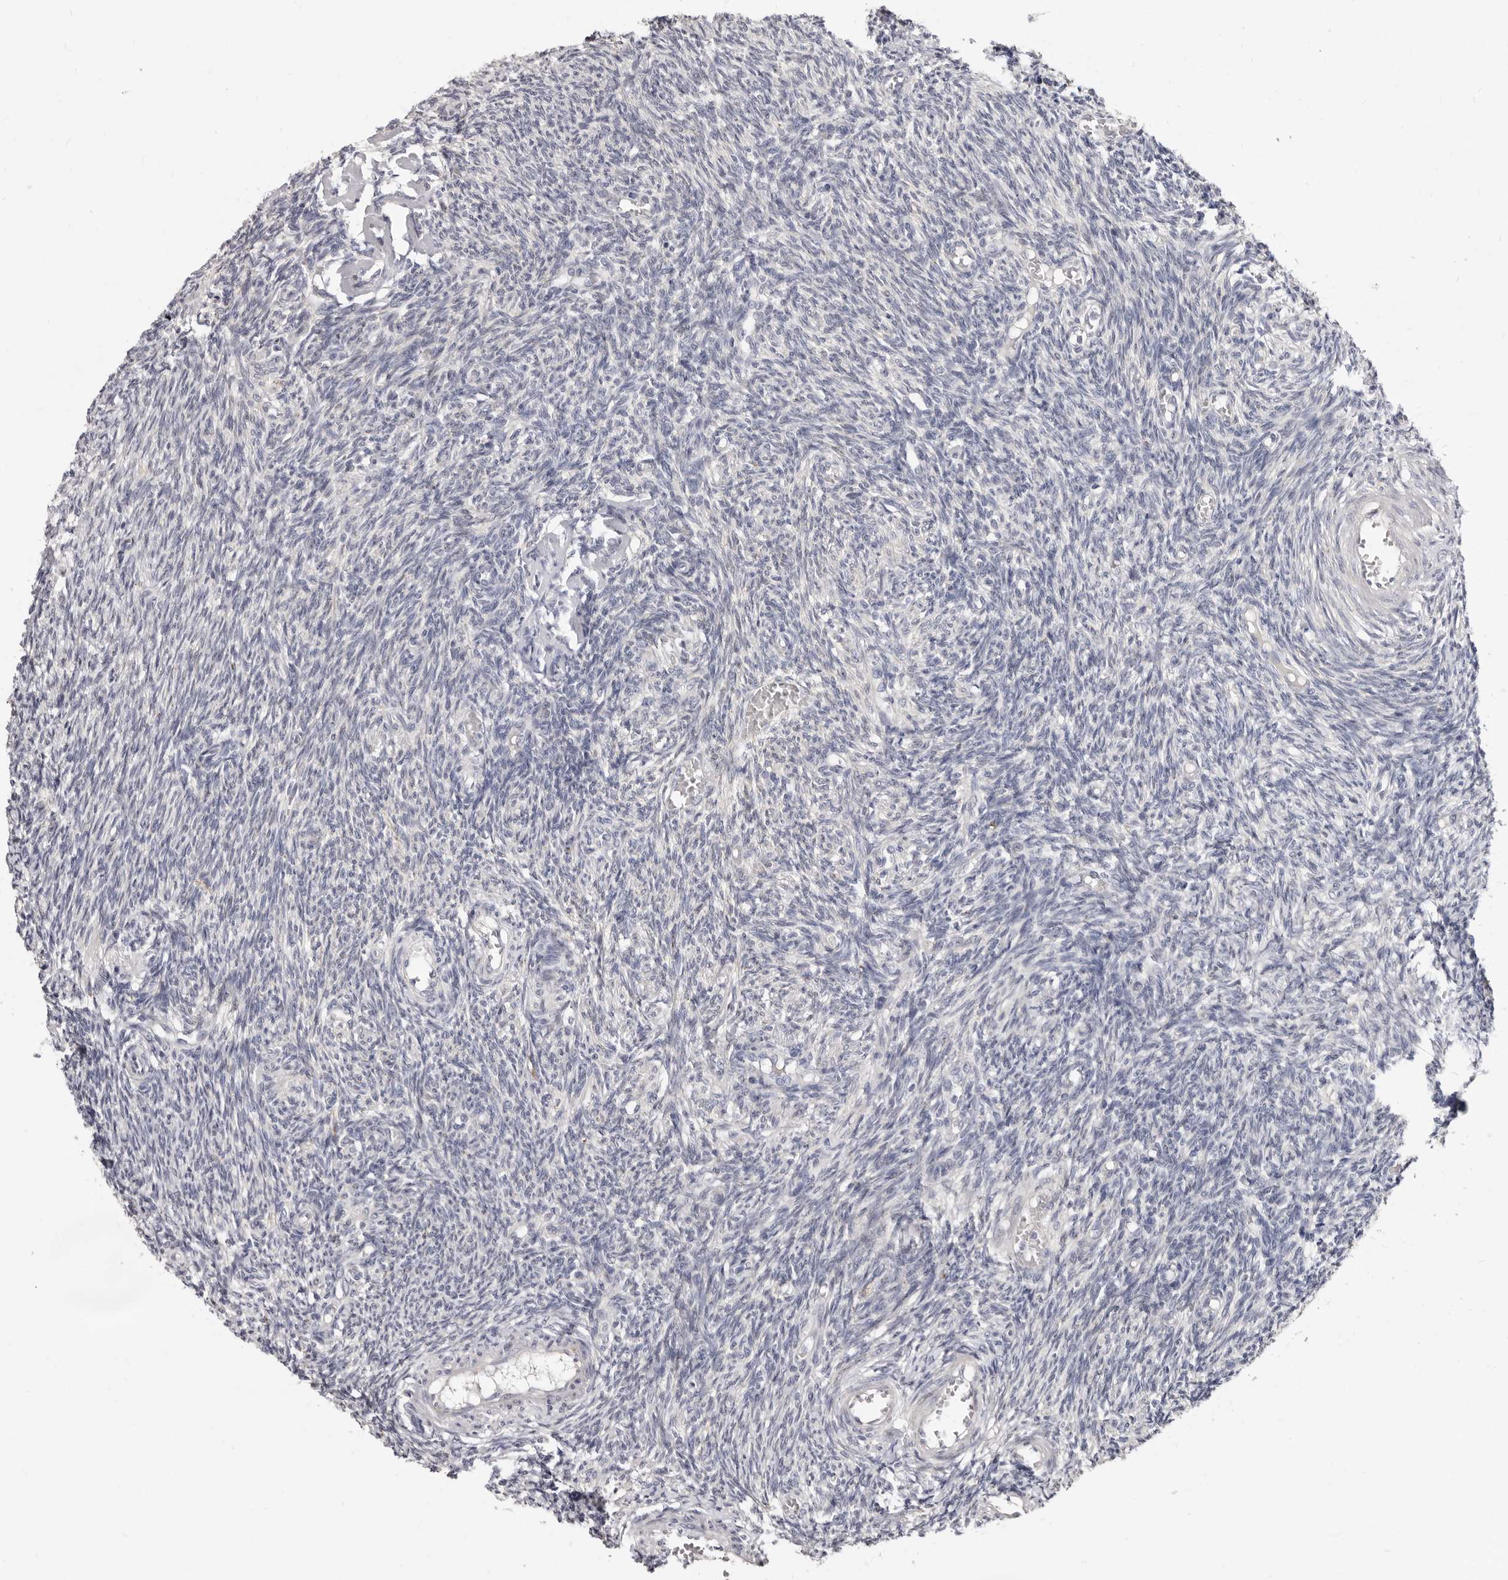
{"staining": {"intensity": "weak", "quantity": "<25%", "location": "cytoplasmic/membranous"}, "tissue": "ovary", "cell_type": "Follicle cells", "image_type": "normal", "snomed": [{"axis": "morphology", "description": "Normal tissue, NOS"}, {"axis": "topography", "description": "Ovary"}], "caption": "Follicle cells are negative for protein expression in benign human ovary. The staining was performed using DAB to visualize the protein expression in brown, while the nuclei were stained in blue with hematoxylin (Magnification: 20x).", "gene": "KLHL4", "patient": {"sex": "female", "age": 27}}